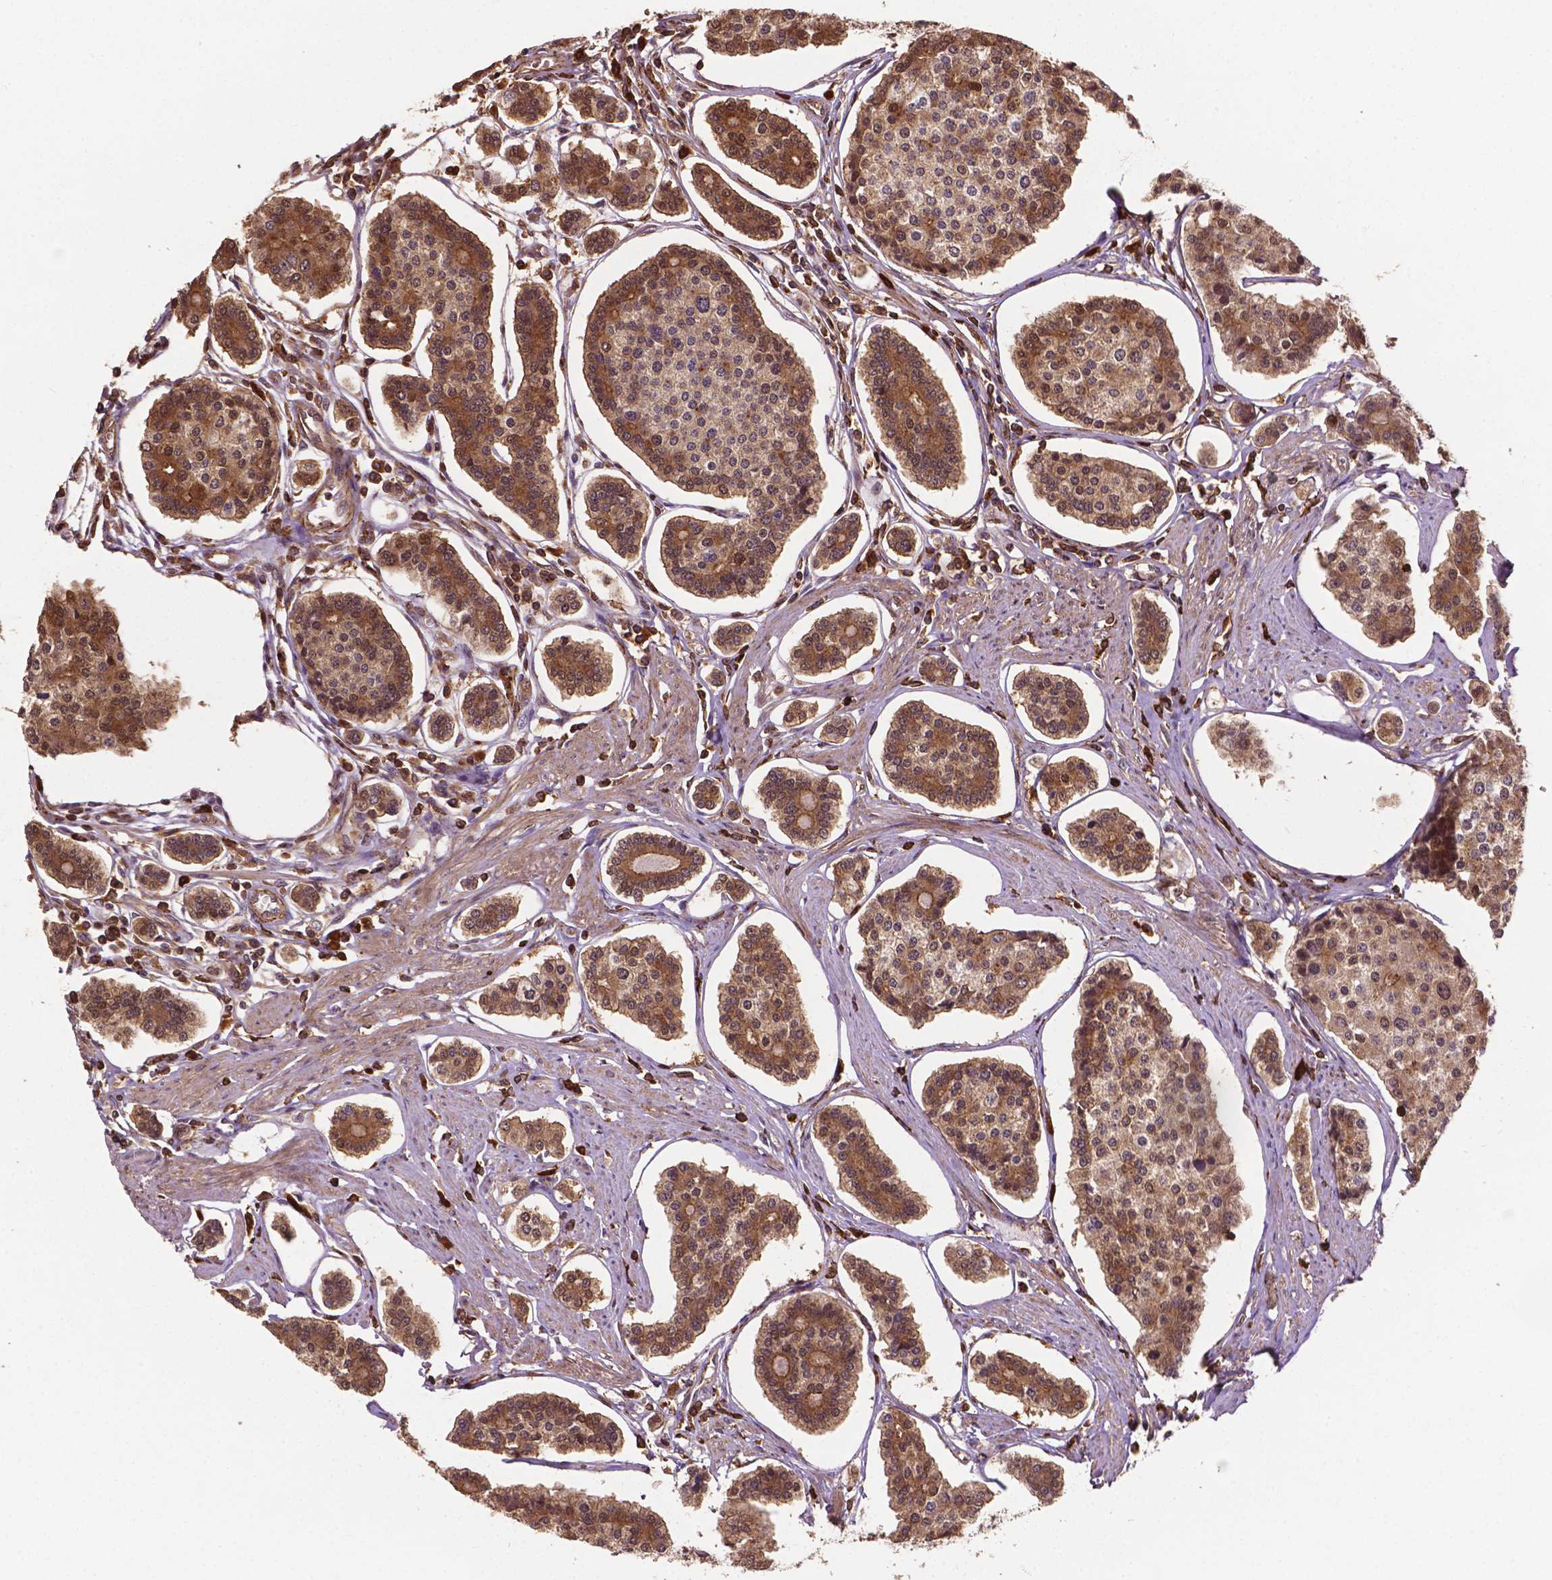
{"staining": {"intensity": "moderate", "quantity": ">75%", "location": "cytoplasmic/membranous"}, "tissue": "carcinoid", "cell_type": "Tumor cells", "image_type": "cancer", "snomed": [{"axis": "morphology", "description": "Carcinoid, malignant, NOS"}, {"axis": "topography", "description": "Small intestine"}], "caption": "DAB immunohistochemical staining of carcinoid displays moderate cytoplasmic/membranous protein staining in approximately >75% of tumor cells.", "gene": "ZMYND19", "patient": {"sex": "female", "age": 65}}